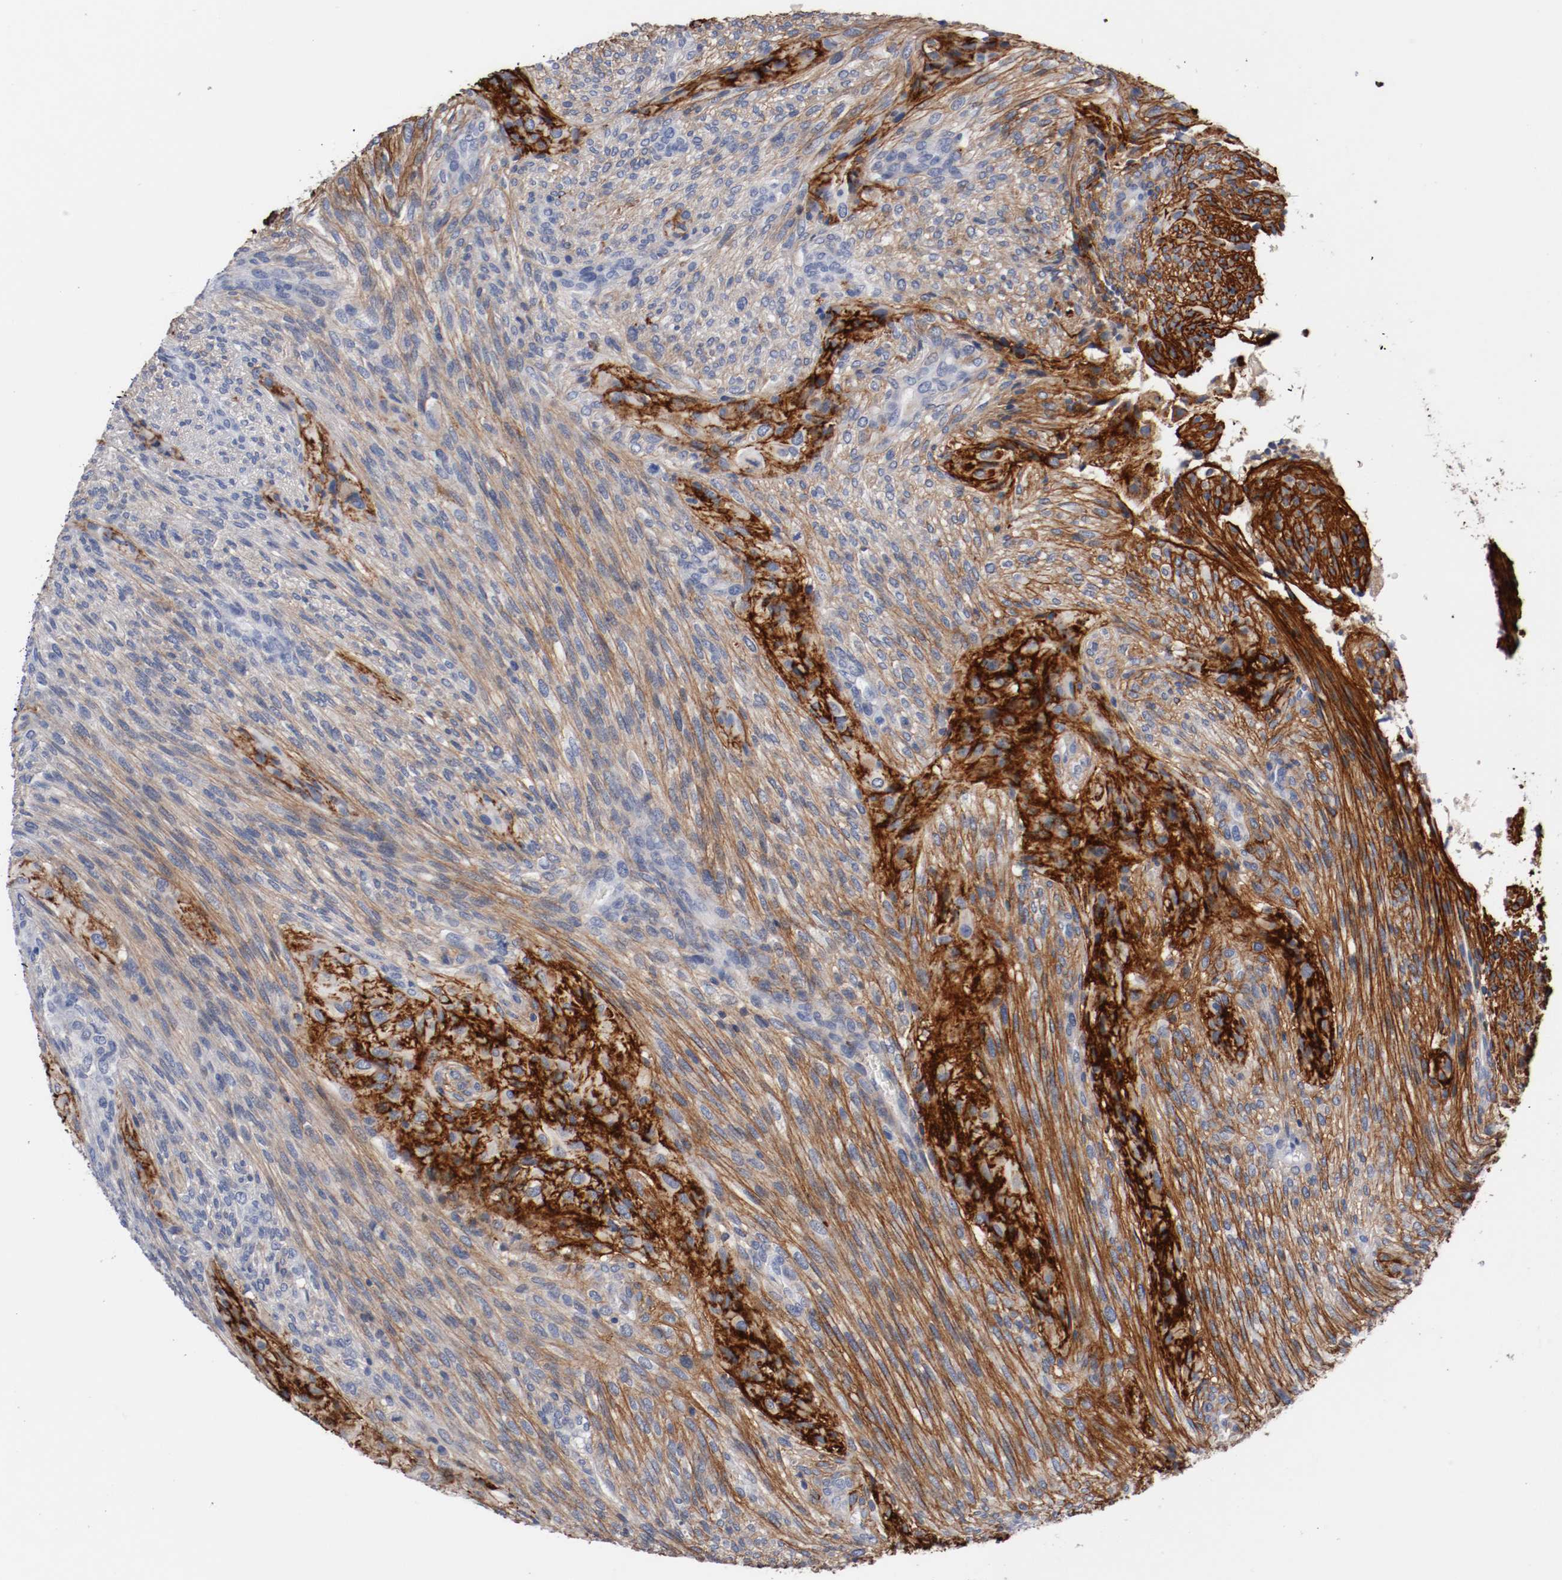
{"staining": {"intensity": "moderate", "quantity": "<25%", "location": "cytoplasmic/membranous"}, "tissue": "glioma", "cell_type": "Tumor cells", "image_type": "cancer", "snomed": [{"axis": "morphology", "description": "Glioma, malignant, High grade"}, {"axis": "topography", "description": "Cerebral cortex"}], "caption": "Immunohistochemical staining of malignant glioma (high-grade) displays low levels of moderate cytoplasmic/membranous protein positivity in about <25% of tumor cells.", "gene": "TNC", "patient": {"sex": "female", "age": 55}}